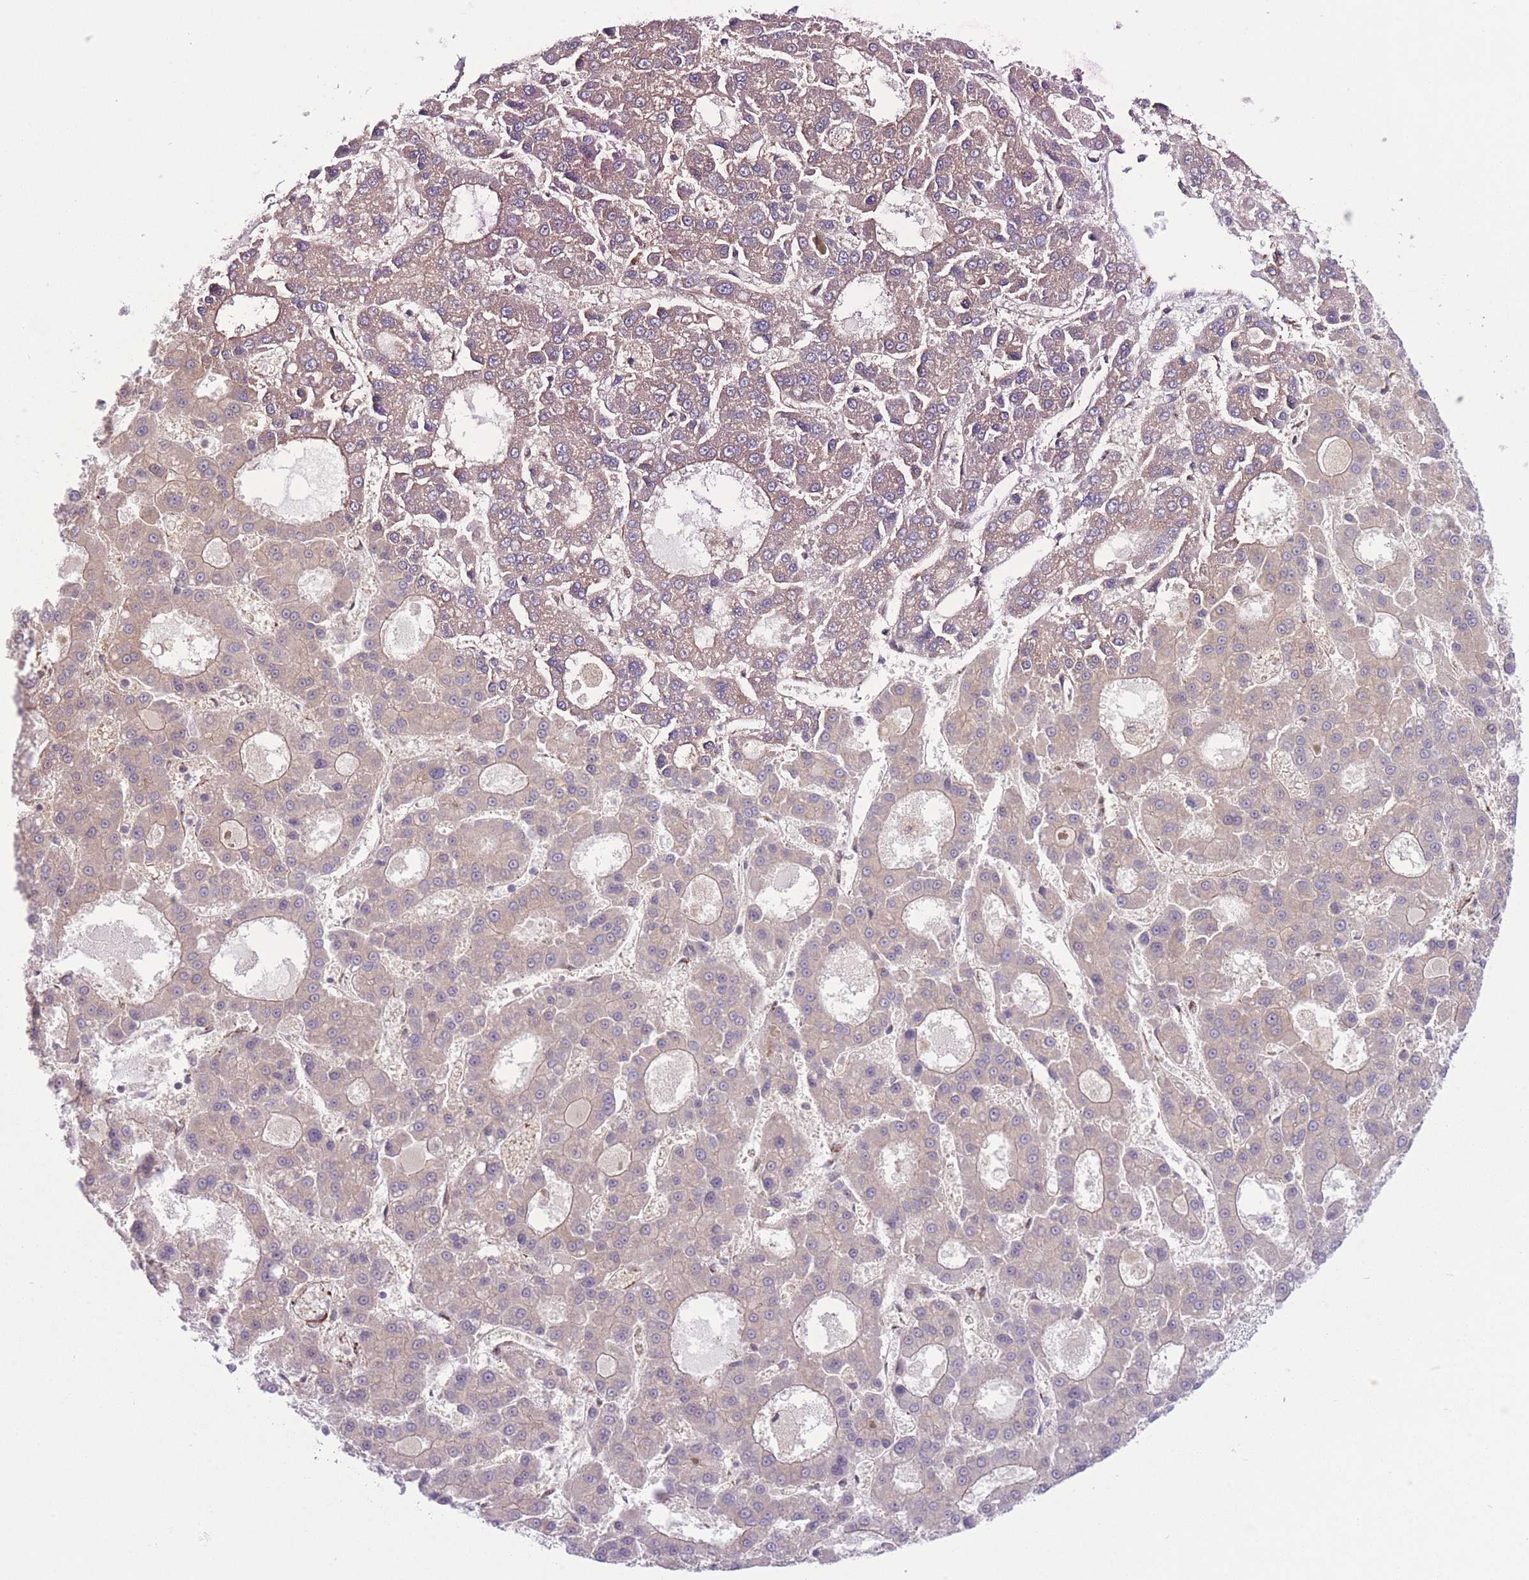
{"staining": {"intensity": "weak", "quantity": "<25%", "location": "cytoplasmic/membranous"}, "tissue": "liver cancer", "cell_type": "Tumor cells", "image_type": "cancer", "snomed": [{"axis": "morphology", "description": "Carcinoma, Hepatocellular, NOS"}, {"axis": "topography", "description": "Liver"}], "caption": "High magnification brightfield microscopy of hepatocellular carcinoma (liver) stained with DAB (3,3'-diaminobenzidine) (brown) and counterstained with hematoxylin (blue): tumor cells show no significant expression. The staining is performed using DAB (3,3'-diaminobenzidine) brown chromogen with nuclei counter-stained in using hematoxylin.", "gene": "ZBED5", "patient": {"sex": "male", "age": 70}}